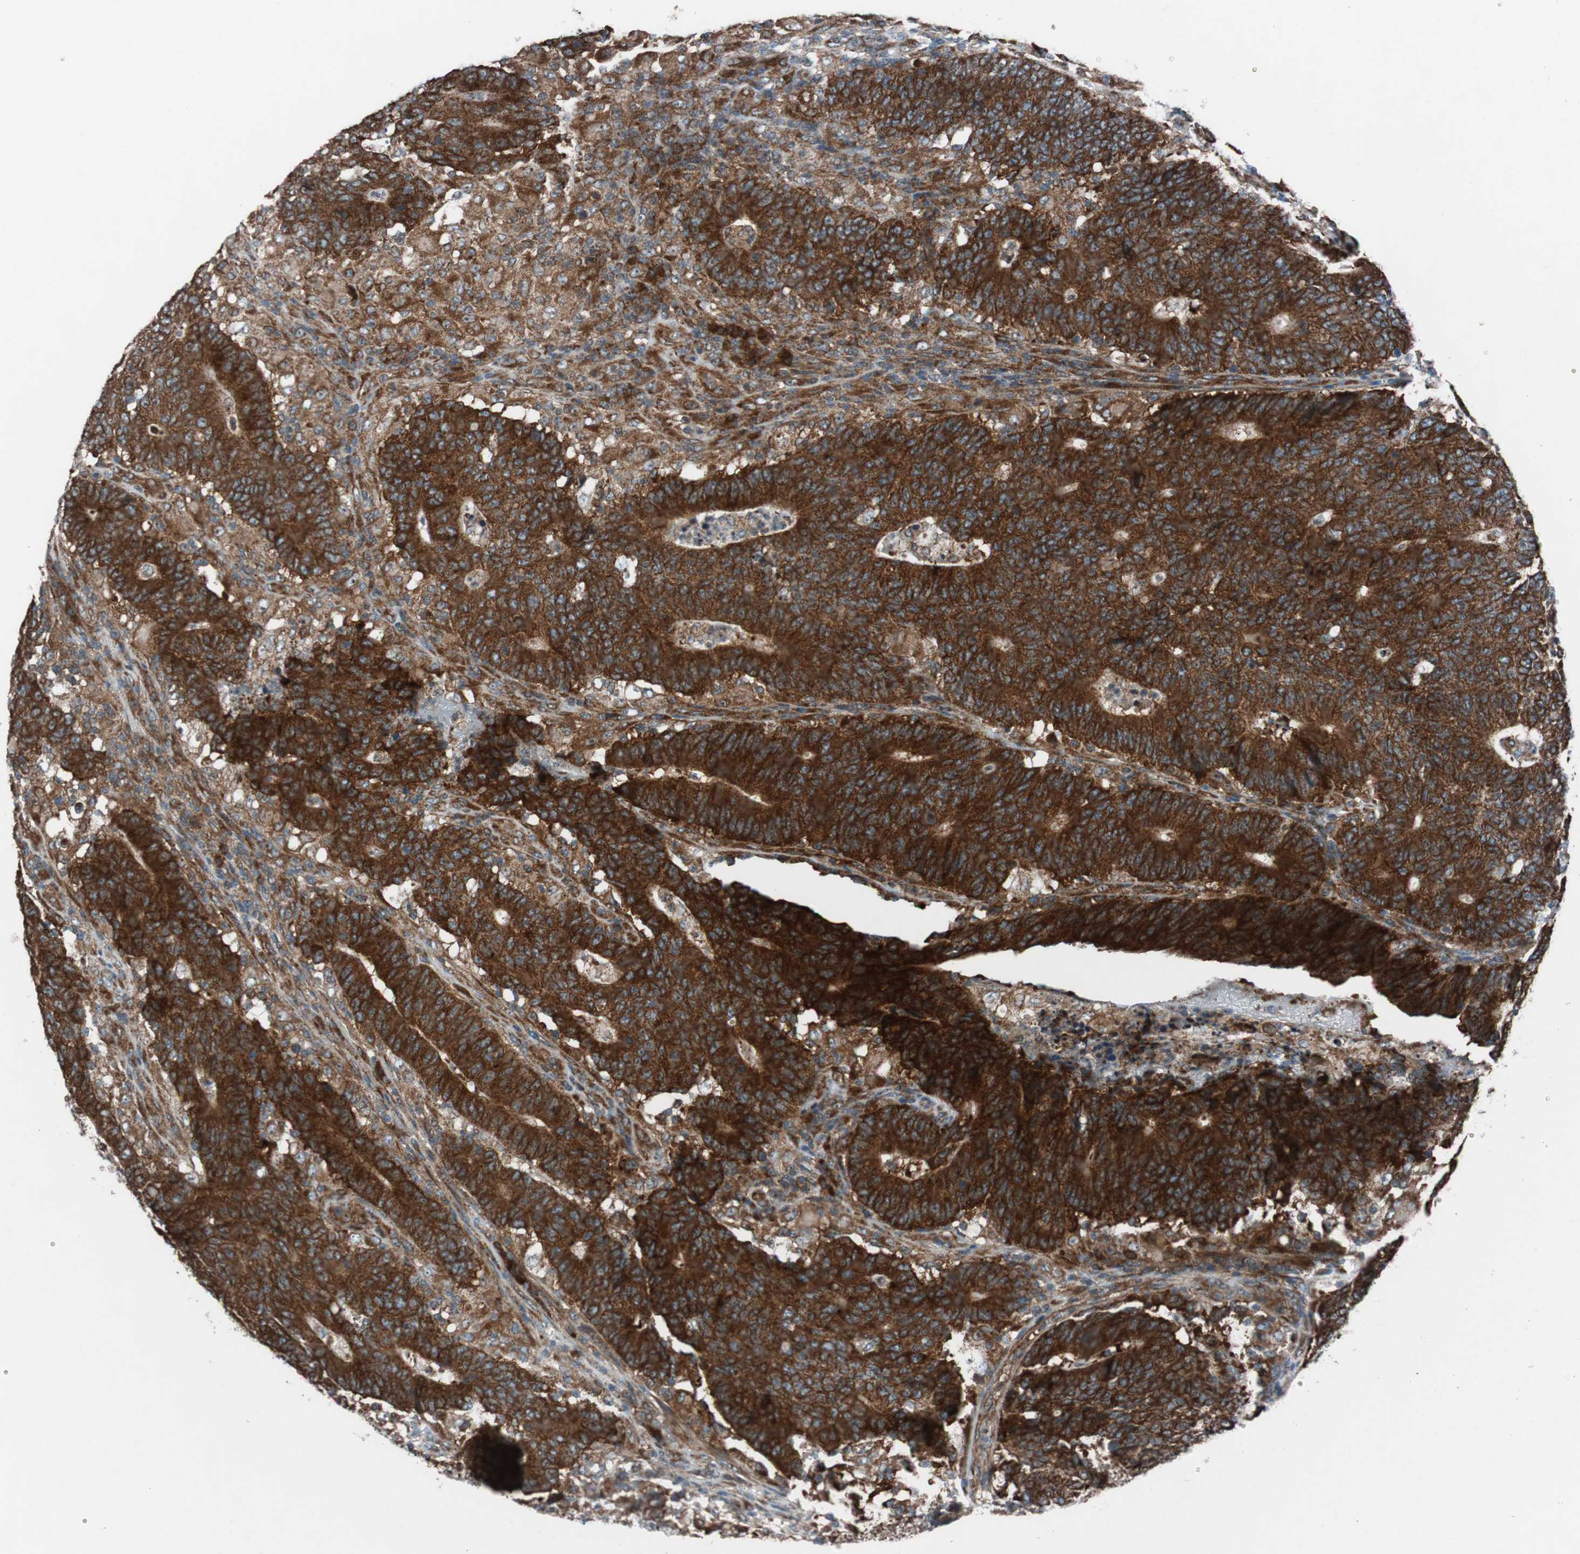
{"staining": {"intensity": "strong", "quantity": ">75%", "location": "cytoplasmic/membranous"}, "tissue": "colorectal cancer", "cell_type": "Tumor cells", "image_type": "cancer", "snomed": [{"axis": "morphology", "description": "Normal tissue, NOS"}, {"axis": "morphology", "description": "Adenocarcinoma, NOS"}, {"axis": "topography", "description": "Colon"}], "caption": "Immunohistochemical staining of colorectal cancer (adenocarcinoma) displays strong cytoplasmic/membranous protein expression in approximately >75% of tumor cells.", "gene": "CCL14", "patient": {"sex": "female", "age": 75}}